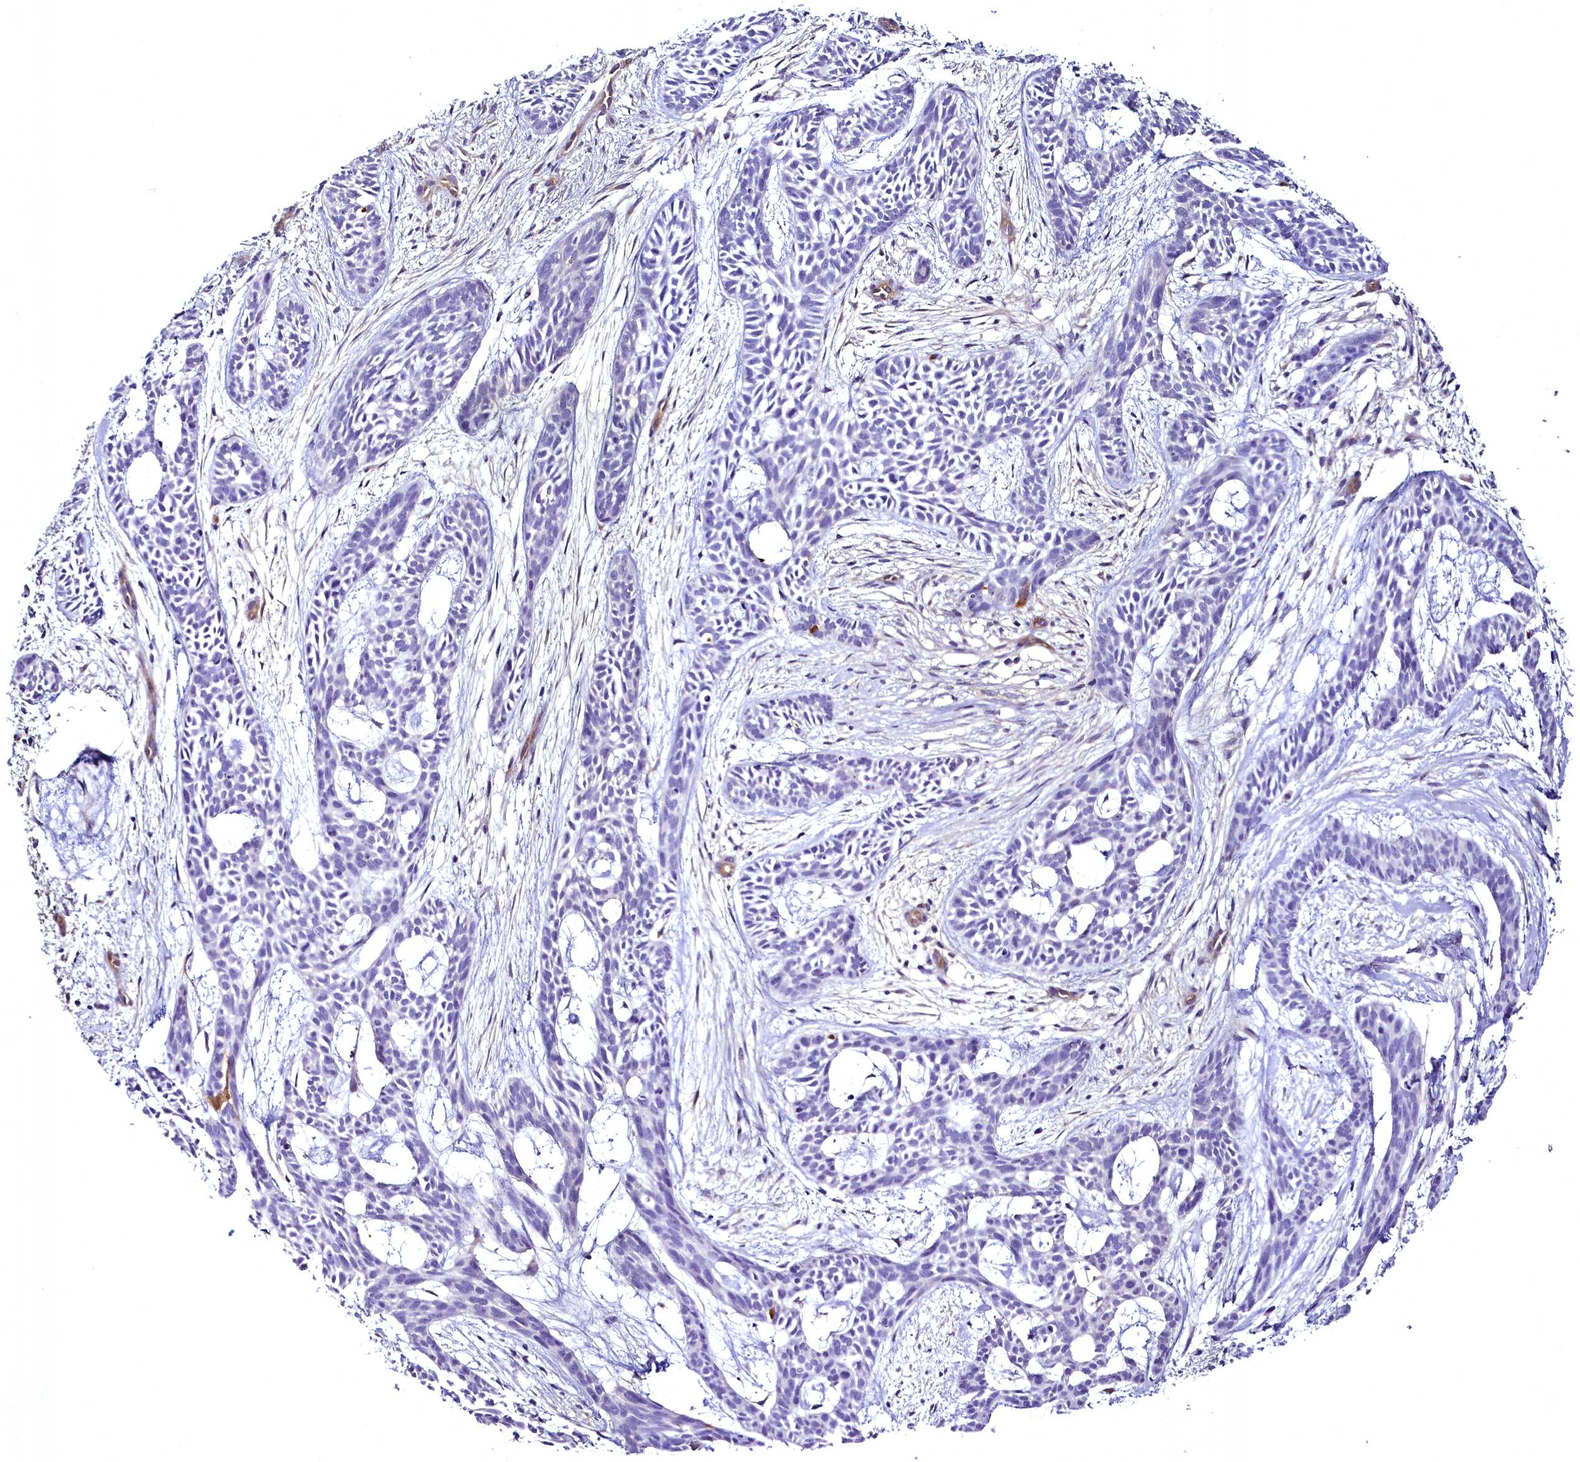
{"staining": {"intensity": "negative", "quantity": "none", "location": "none"}, "tissue": "skin cancer", "cell_type": "Tumor cells", "image_type": "cancer", "snomed": [{"axis": "morphology", "description": "Basal cell carcinoma"}, {"axis": "topography", "description": "Skin"}], "caption": "IHC photomicrograph of neoplastic tissue: skin basal cell carcinoma stained with DAB reveals no significant protein positivity in tumor cells.", "gene": "STXBP1", "patient": {"sex": "male", "age": 89}}